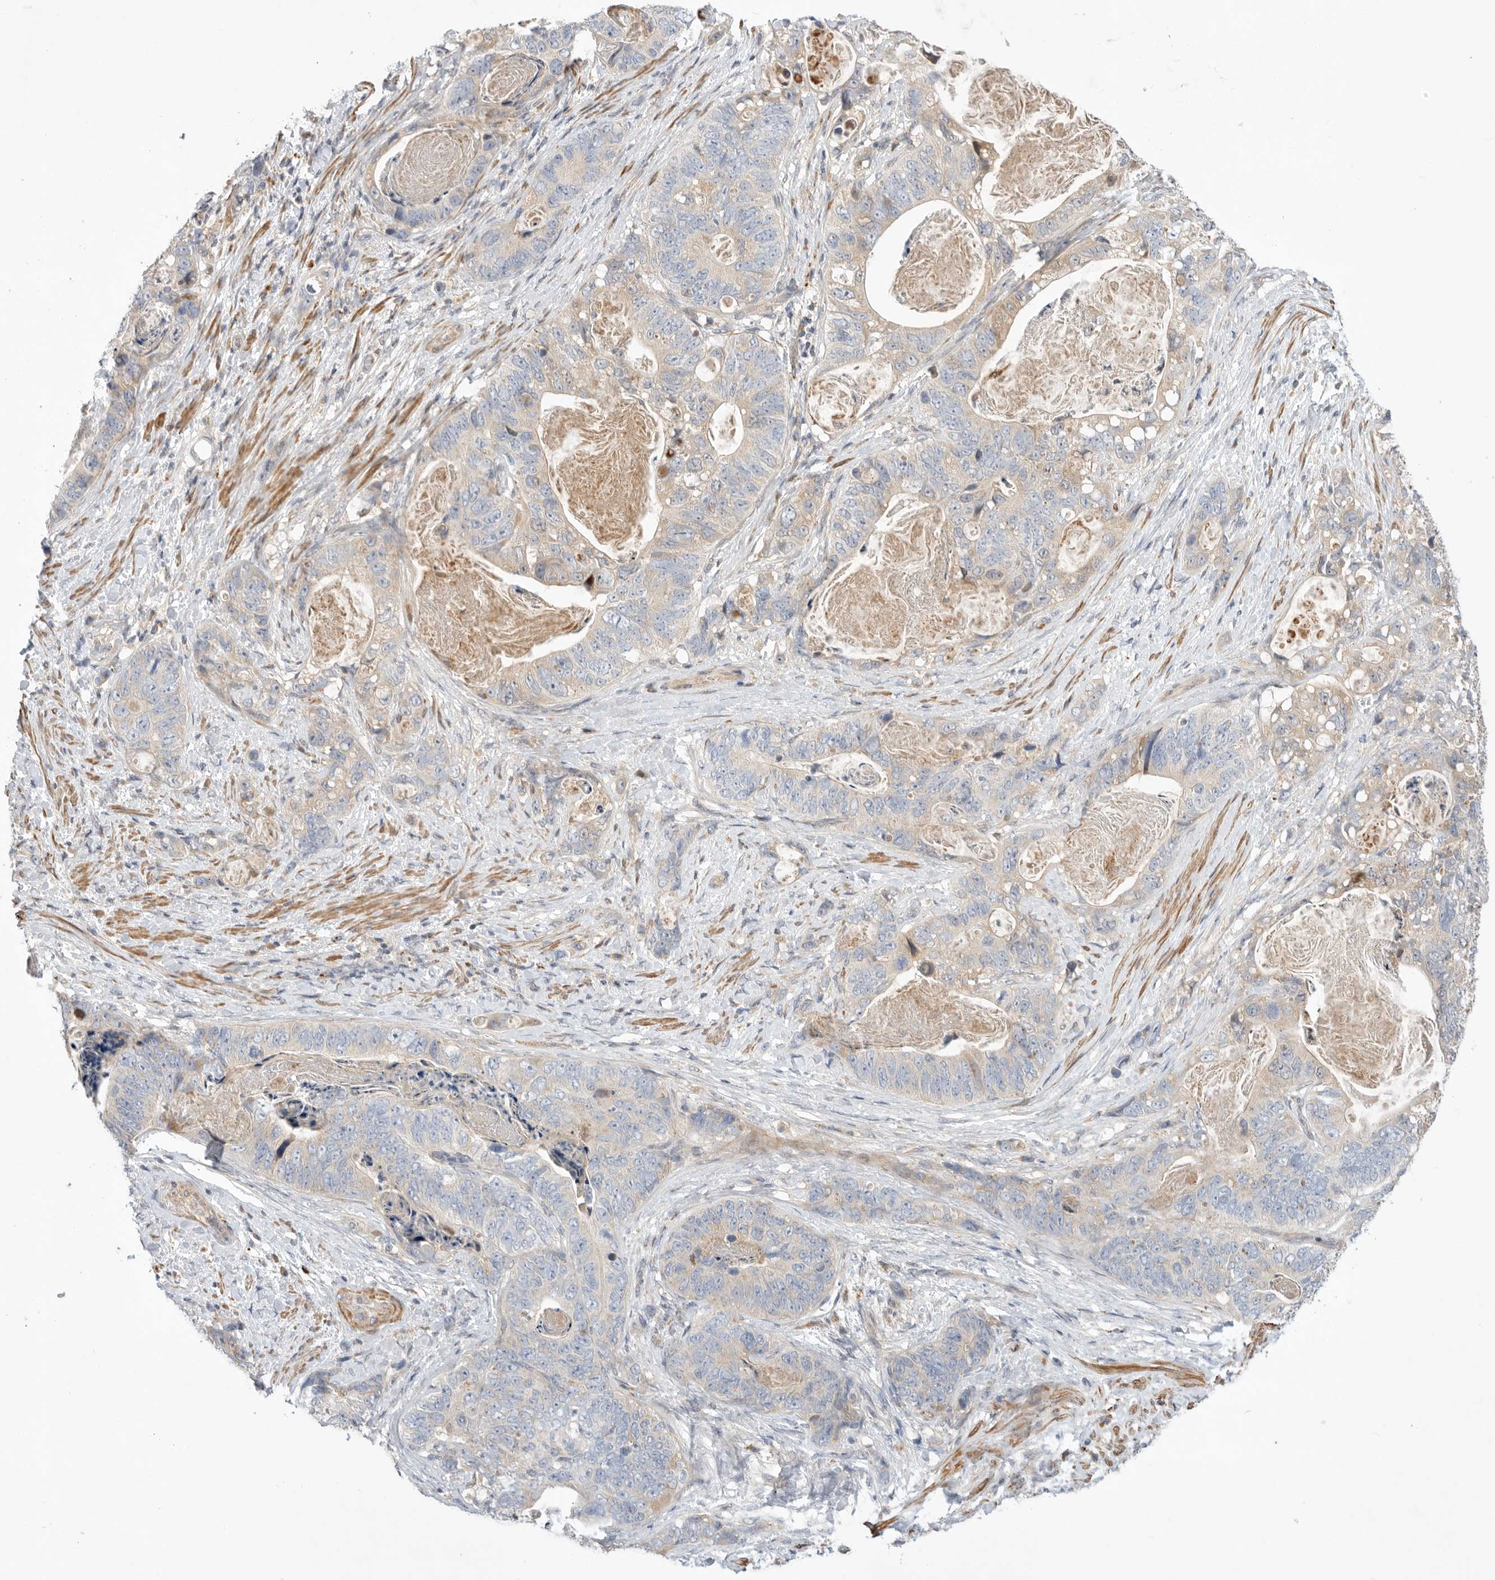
{"staining": {"intensity": "weak", "quantity": "<25%", "location": "cytoplasmic/membranous"}, "tissue": "stomach cancer", "cell_type": "Tumor cells", "image_type": "cancer", "snomed": [{"axis": "morphology", "description": "Normal tissue, NOS"}, {"axis": "morphology", "description": "Adenocarcinoma, NOS"}, {"axis": "topography", "description": "Stomach"}], "caption": "This is an IHC histopathology image of human stomach adenocarcinoma. There is no staining in tumor cells.", "gene": "GNE", "patient": {"sex": "female", "age": 89}}